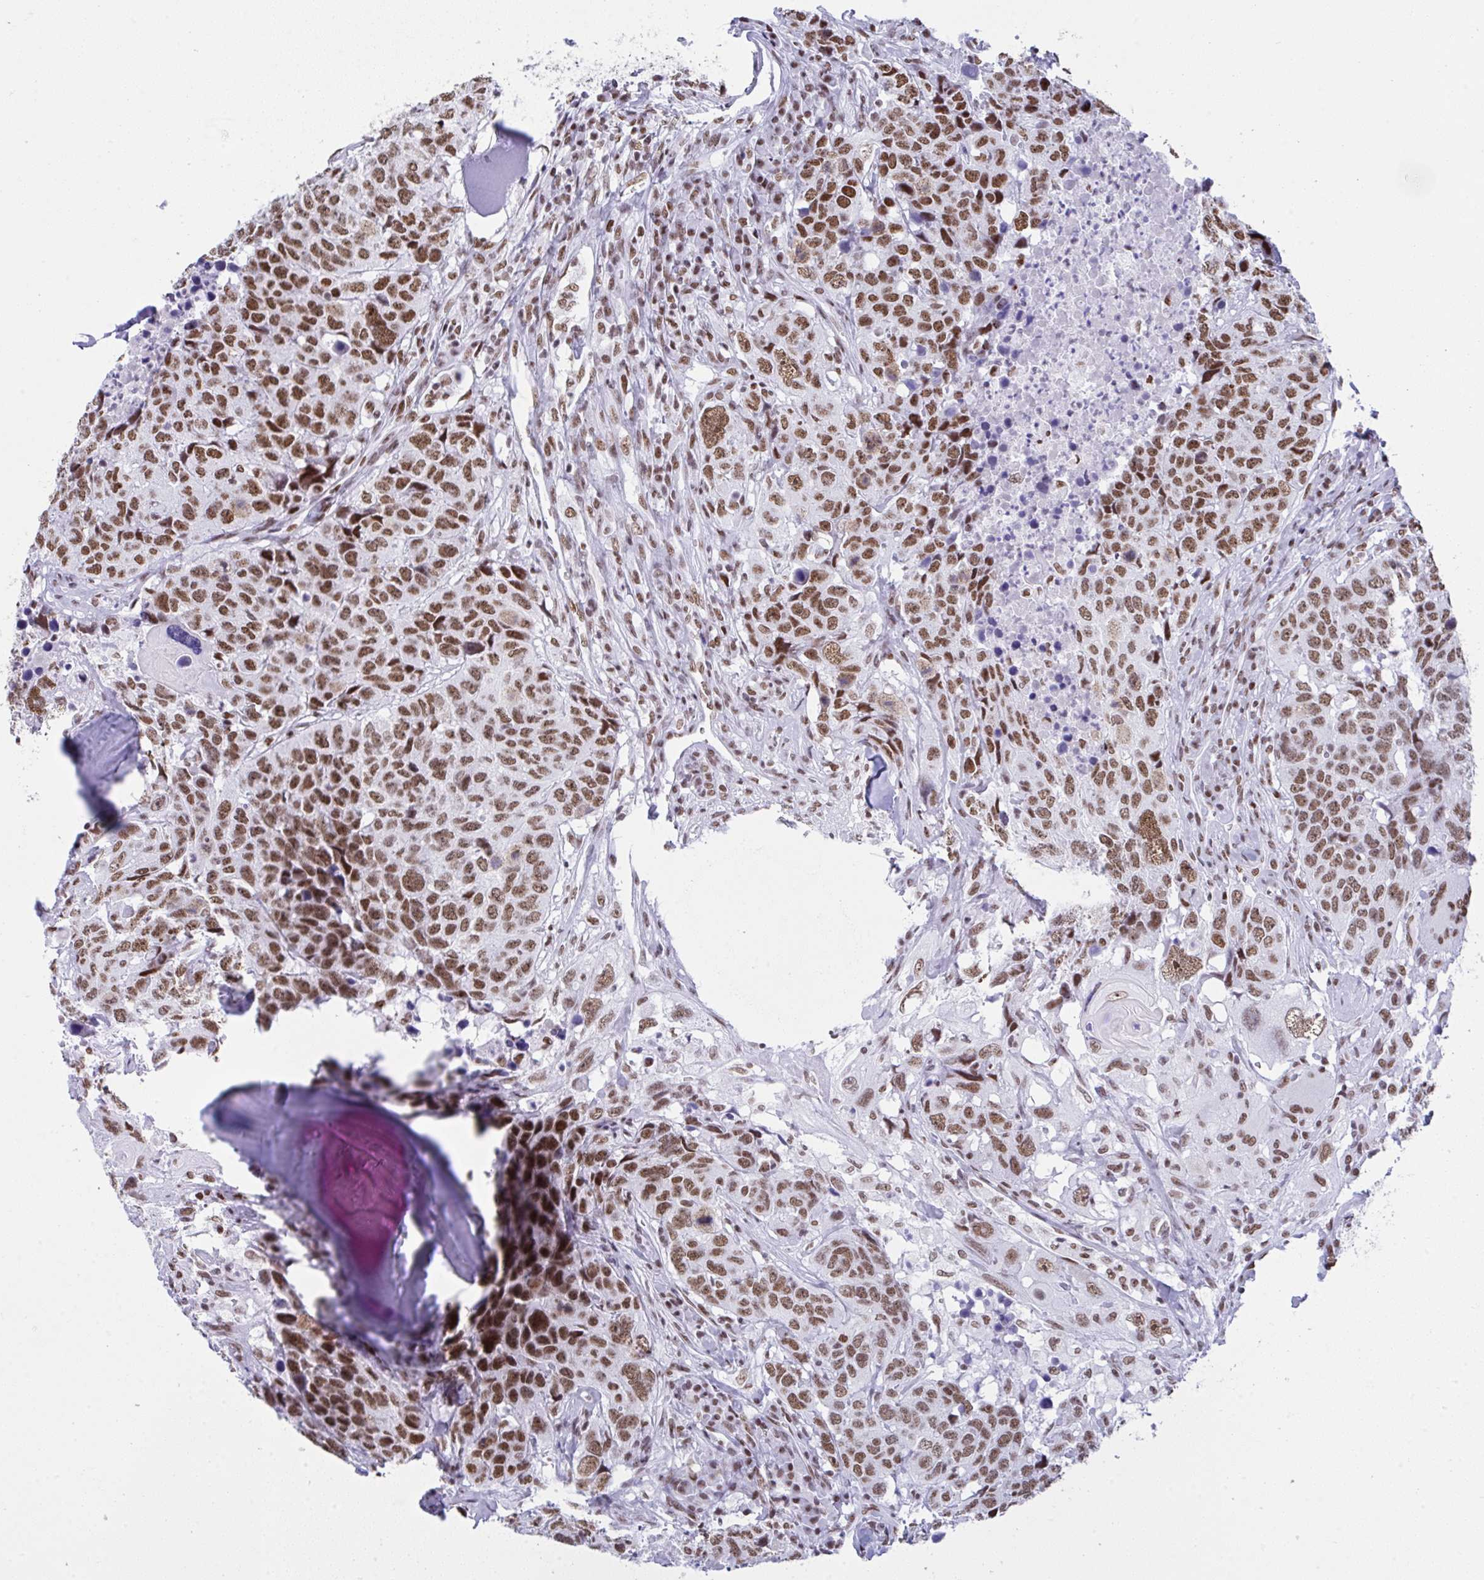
{"staining": {"intensity": "moderate", "quantity": ">75%", "location": "nuclear"}, "tissue": "head and neck cancer", "cell_type": "Tumor cells", "image_type": "cancer", "snomed": [{"axis": "morphology", "description": "Normal tissue, NOS"}, {"axis": "morphology", "description": "Squamous cell carcinoma, NOS"}, {"axis": "topography", "description": "Skeletal muscle"}, {"axis": "topography", "description": "Vascular tissue"}, {"axis": "topography", "description": "Peripheral nerve tissue"}, {"axis": "topography", "description": "Head-Neck"}], "caption": "Immunohistochemistry (IHC) image of human head and neck cancer (squamous cell carcinoma) stained for a protein (brown), which demonstrates medium levels of moderate nuclear staining in approximately >75% of tumor cells.", "gene": "DDX52", "patient": {"sex": "male", "age": 66}}